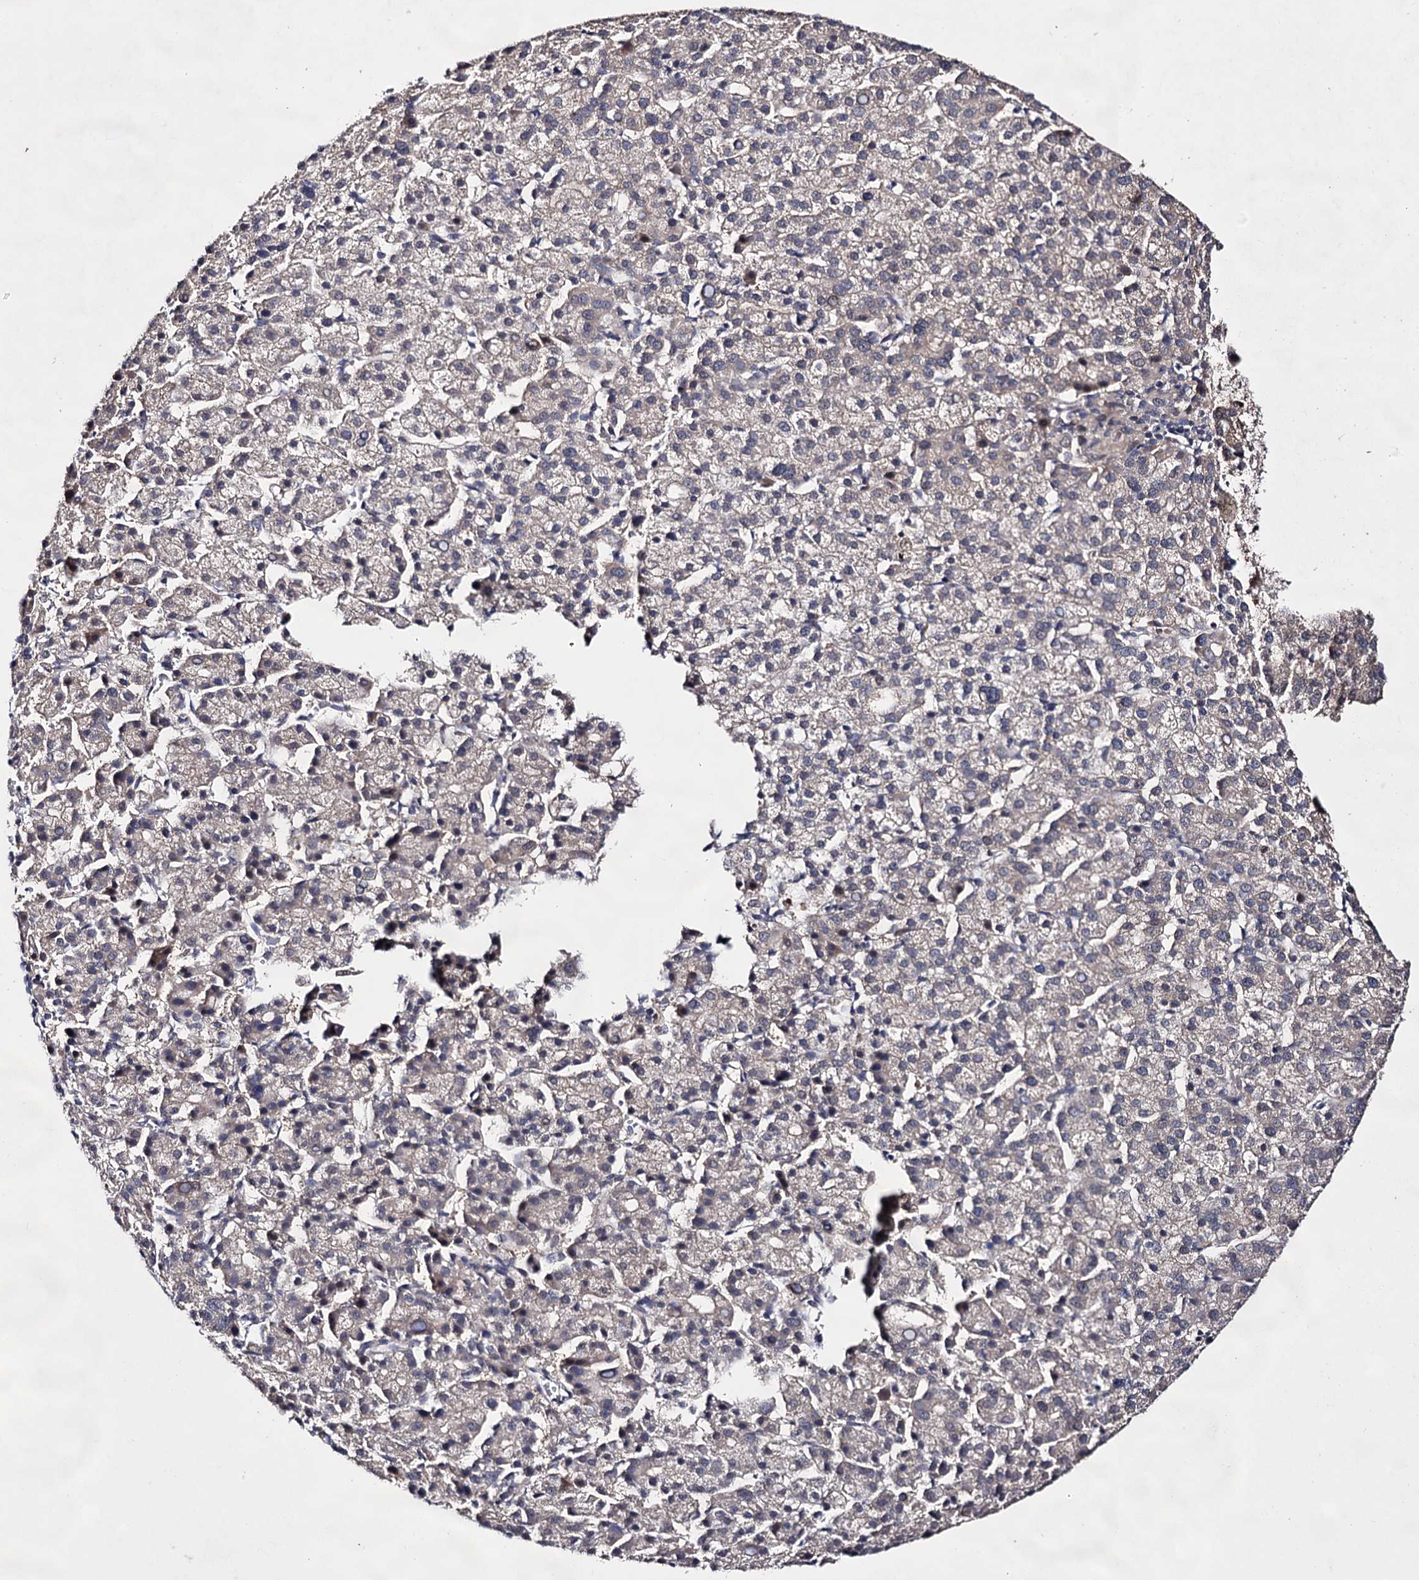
{"staining": {"intensity": "weak", "quantity": "25%-75%", "location": "cytoplasmic/membranous"}, "tissue": "liver cancer", "cell_type": "Tumor cells", "image_type": "cancer", "snomed": [{"axis": "morphology", "description": "Carcinoma, Hepatocellular, NOS"}, {"axis": "topography", "description": "Liver"}], "caption": "Immunohistochemistry (IHC) image of human liver cancer (hepatocellular carcinoma) stained for a protein (brown), which demonstrates low levels of weak cytoplasmic/membranous expression in about 25%-75% of tumor cells.", "gene": "EXOSC10", "patient": {"sex": "female", "age": 58}}